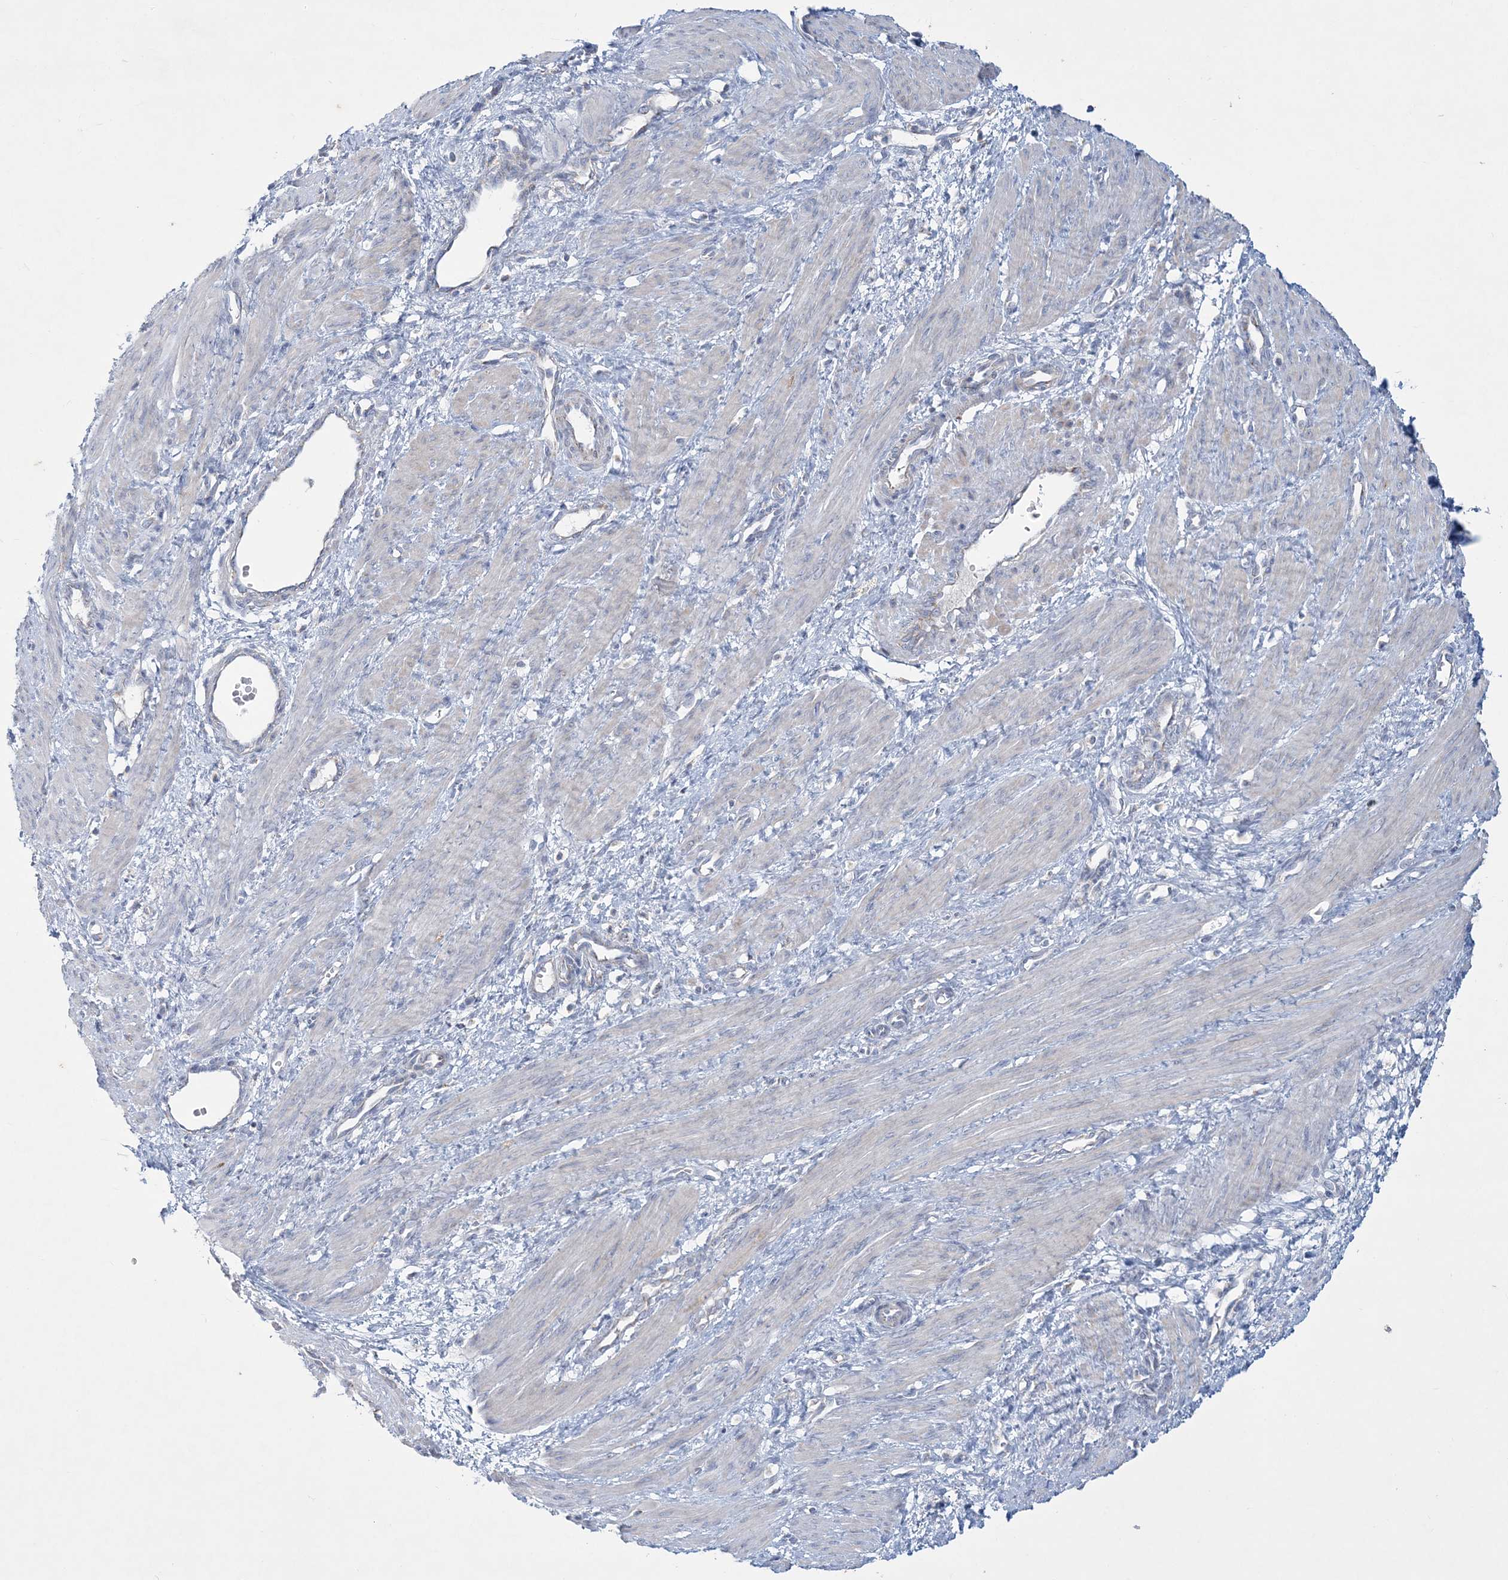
{"staining": {"intensity": "negative", "quantity": "none", "location": "none"}, "tissue": "smooth muscle", "cell_type": "Smooth muscle cells", "image_type": "normal", "snomed": [{"axis": "morphology", "description": "Normal tissue, NOS"}, {"axis": "topography", "description": "Endometrium"}], "caption": "IHC image of unremarkable human smooth muscle stained for a protein (brown), which demonstrates no staining in smooth muscle cells. (Brightfield microscopy of DAB (3,3'-diaminobenzidine) immunohistochemistry at high magnification).", "gene": "TBC1D7", "patient": {"sex": "female", "age": 33}}